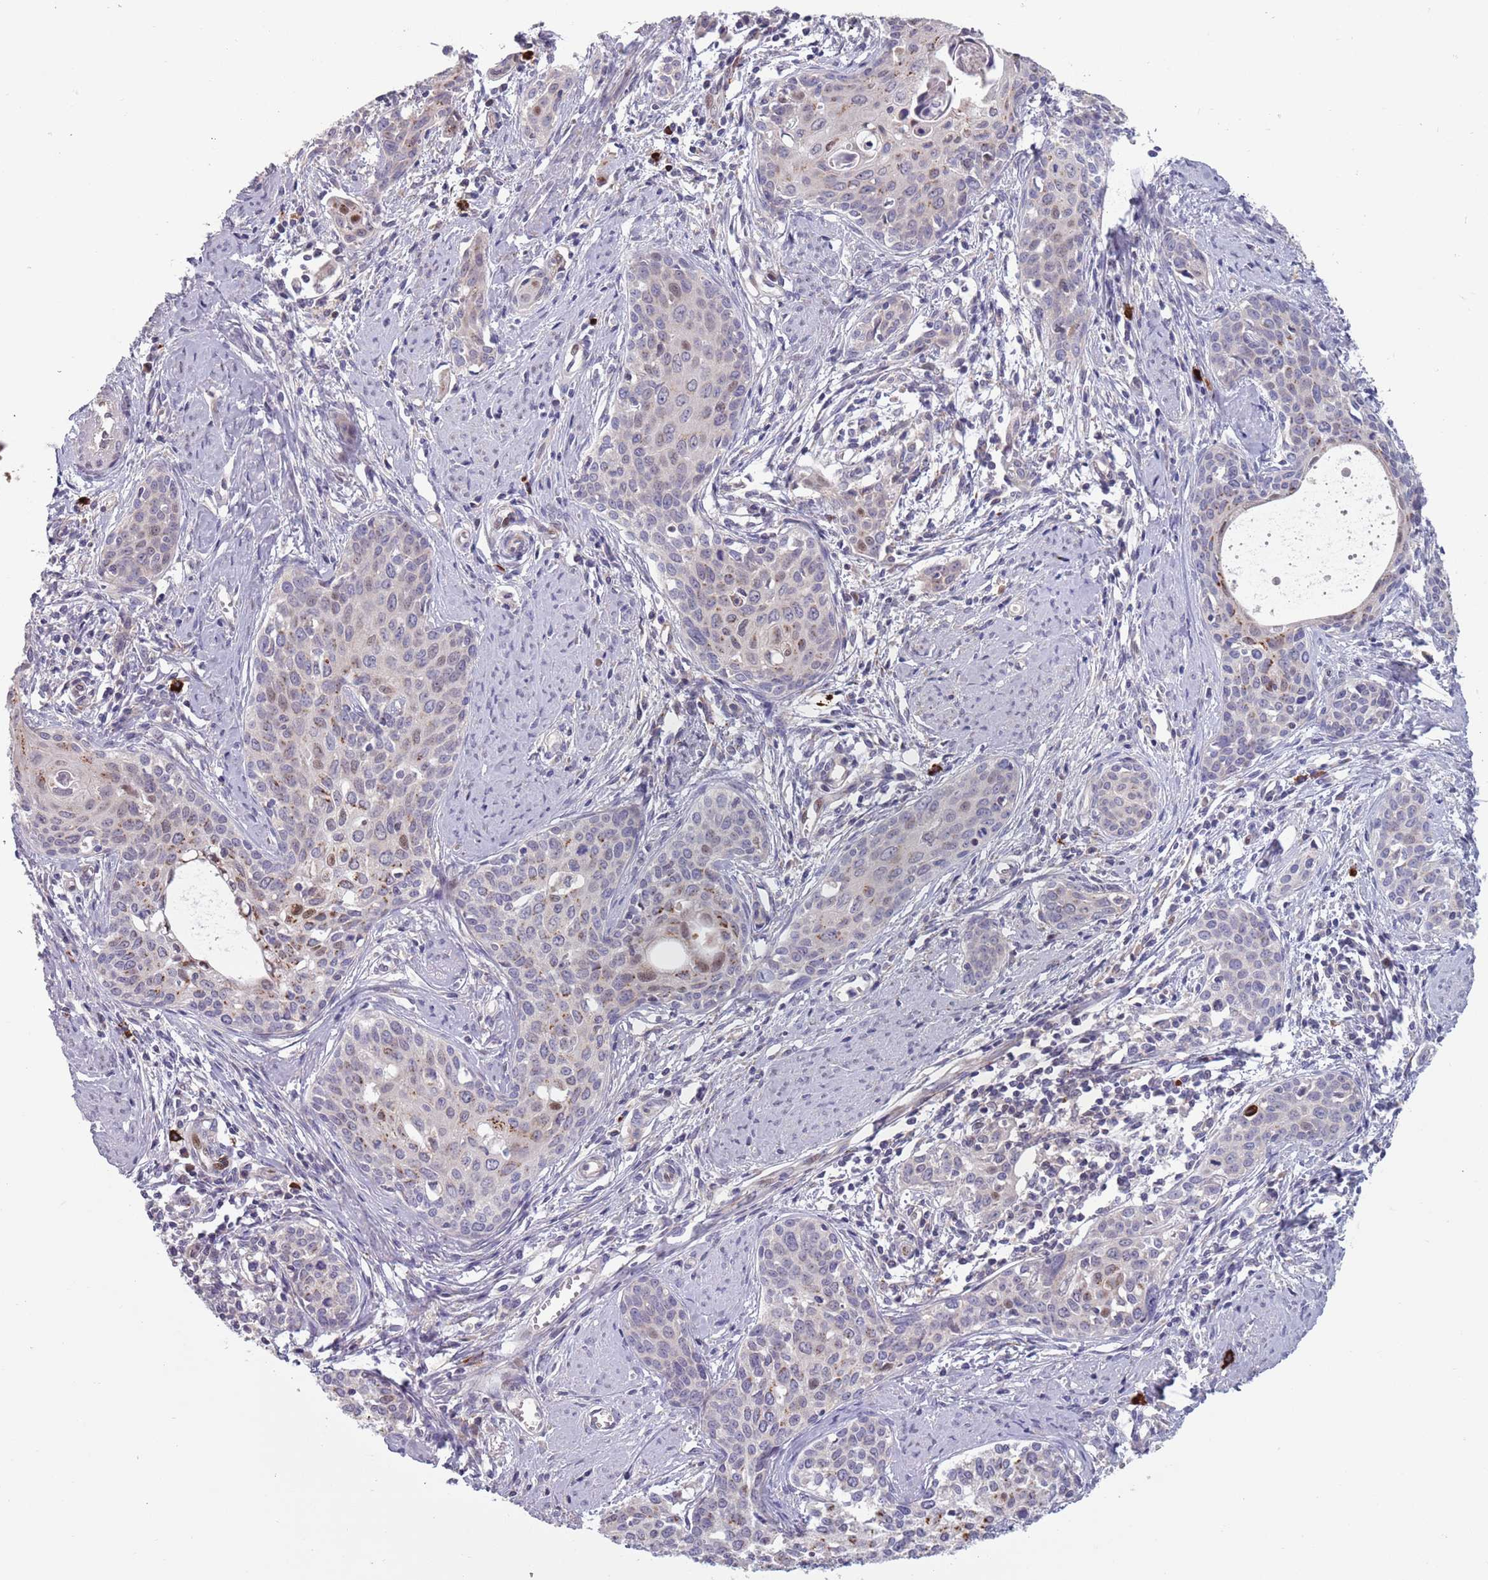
{"staining": {"intensity": "weak", "quantity": "25%-75%", "location": "cytoplasmic/membranous"}, "tissue": "cervical cancer", "cell_type": "Tumor cells", "image_type": "cancer", "snomed": [{"axis": "morphology", "description": "Squamous cell carcinoma, NOS"}, {"axis": "topography", "description": "Cervix"}], "caption": "This is an image of immunohistochemistry staining of squamous cell carcinoma (cervical), which shows weak staining in the cytoplasmic/membranous of tumor cells.", "gene": "TYW1", "patient": {"sex": "female", "age": 46}}